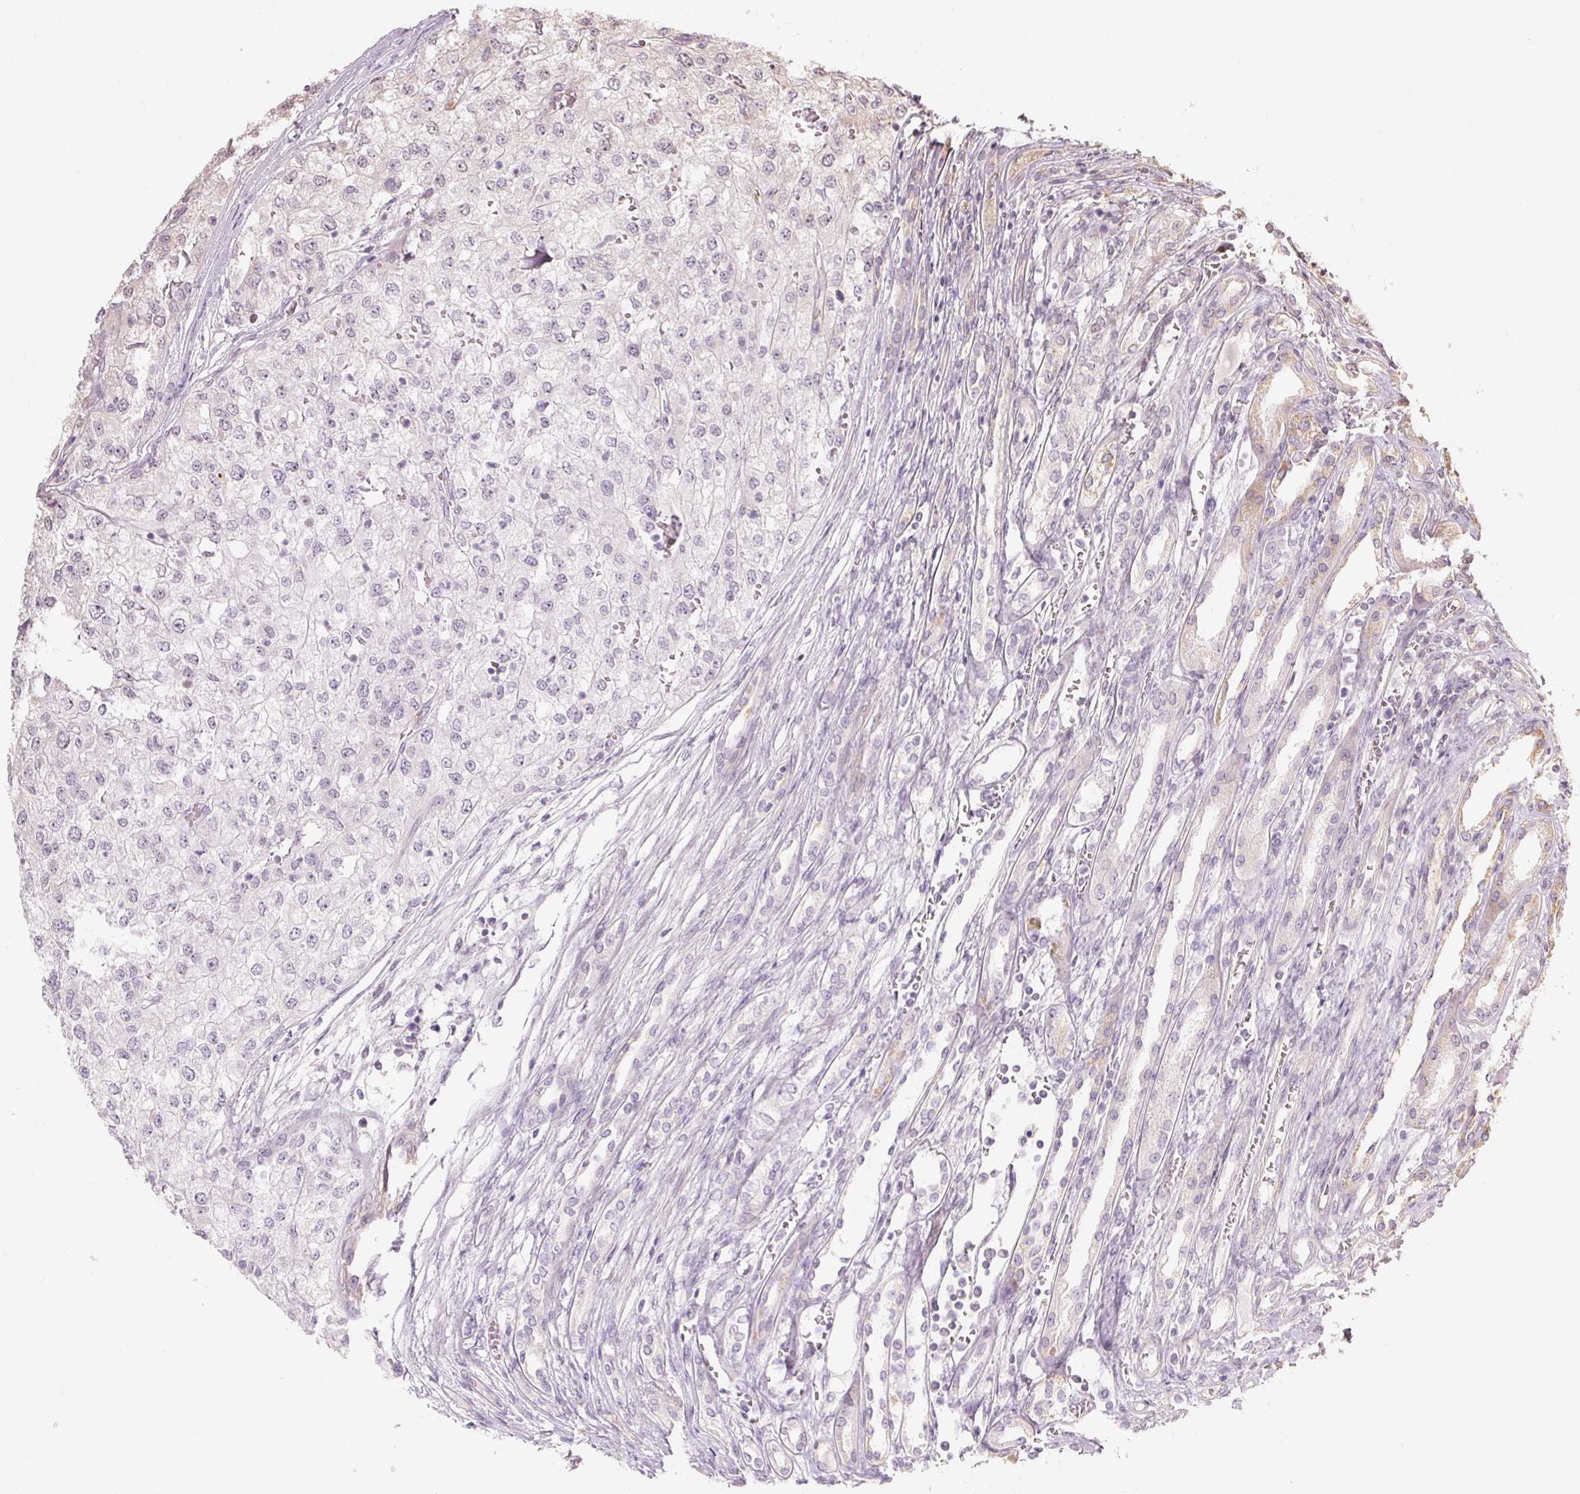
{"staining": {"intensity": "negative", "quantity": "none", "location": "none"}, "tissue": "renal cancer", "cell_type": "Tumor cells", "image_type": "cancer", "snomed": [{"axis": "morphology", "description": "Adenocarcinoma, NOS"}, {"axis": "topography", "description": "Kidney"}], "caption": "There is no significant expression in tumor cells of renal cancer.", "gene": "RB1CC1", "patient": {"sex": "female", "age": 54}}